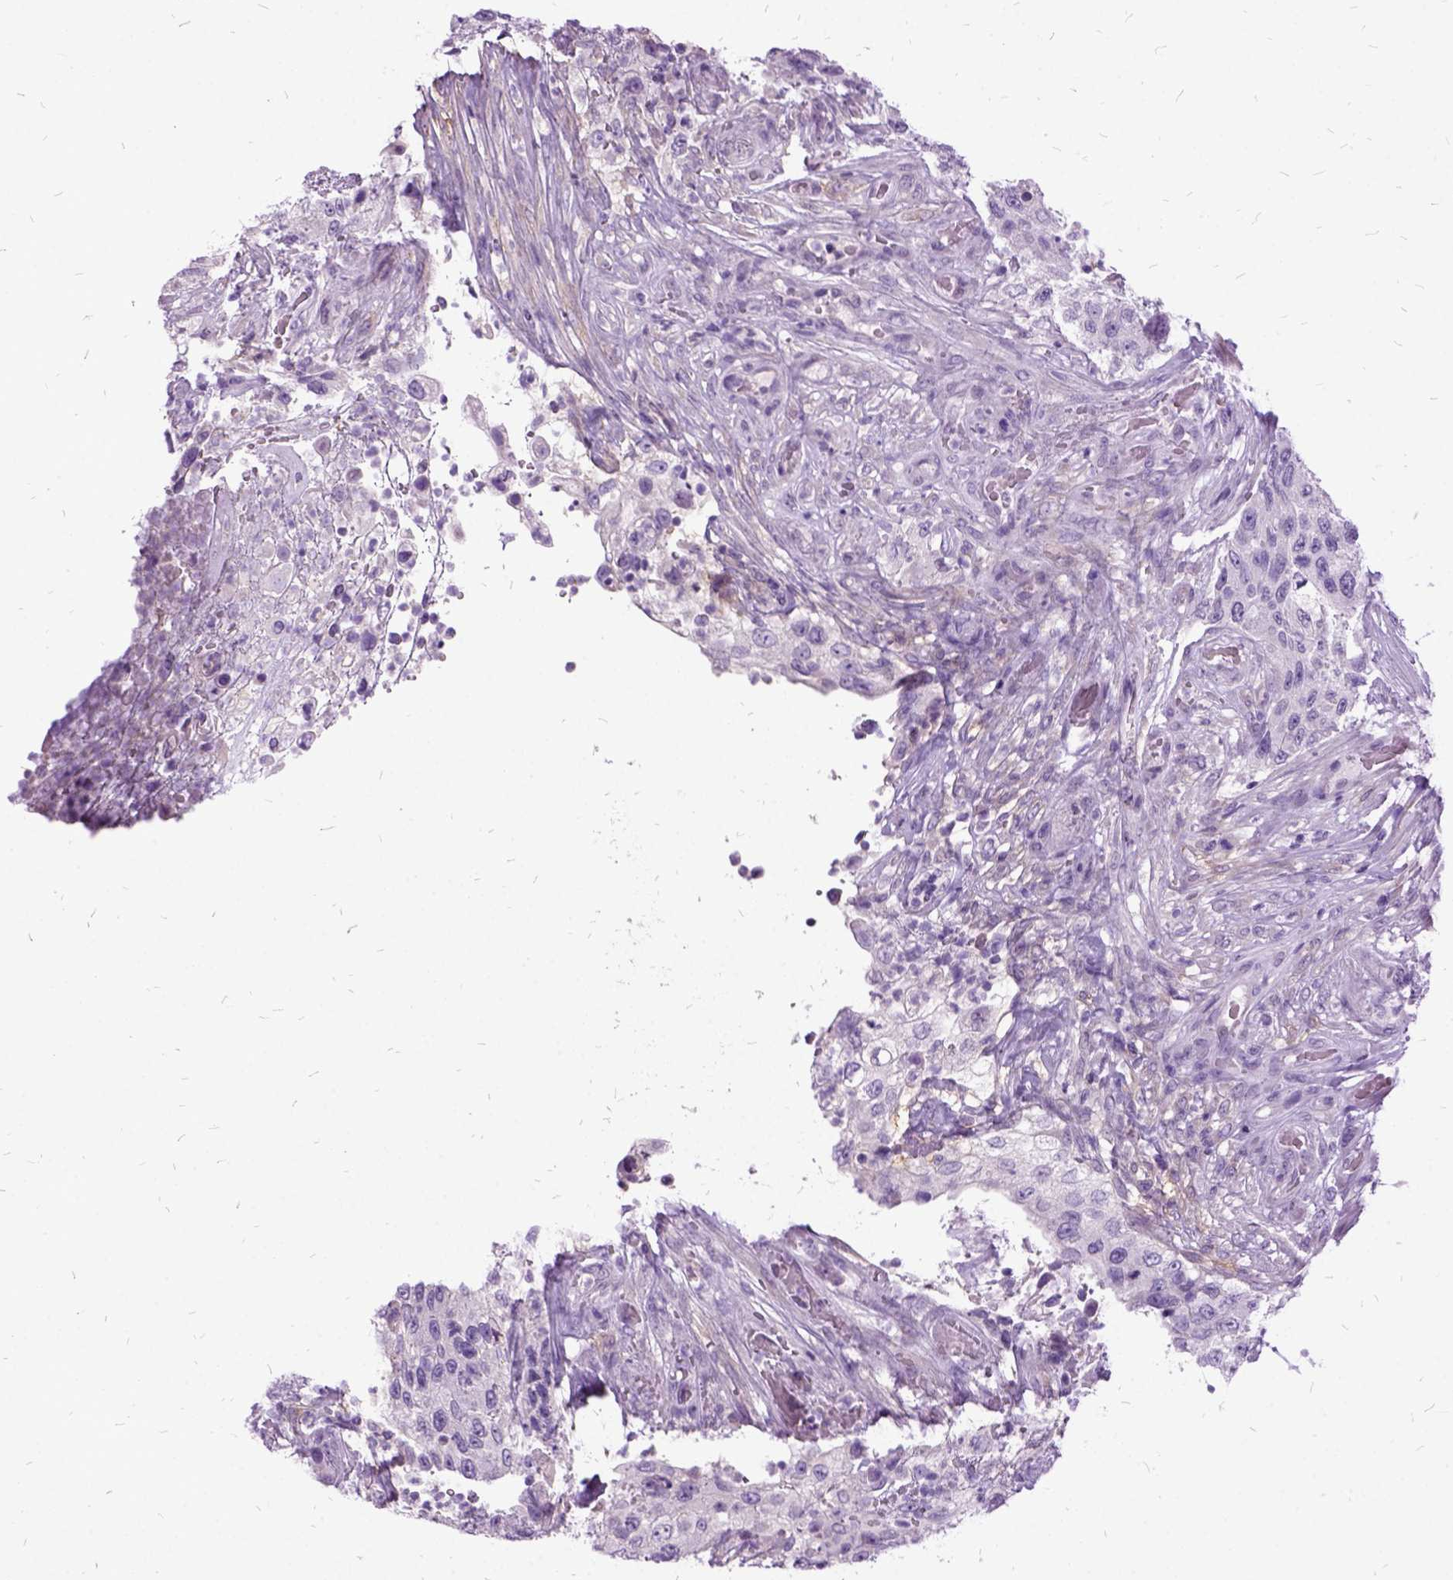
{"staining": {"intensity": "negative", "quantity": "none", "location": "none"}, "tissue": "urothelial cancer", "cell_type": "Tumor cells", "image_type": "cancer", "snomed": [{"axis": "morphology", "description": "Urothelial carcinoma, High grade"}, {"axis": "topography", "description": "Urinary bladder"}], "caption": "Tumor cells show no significant expression in urothelial carcinoma (high-grade).", "gene": "MME", "patient": {"sex": "female", "age": 60}}